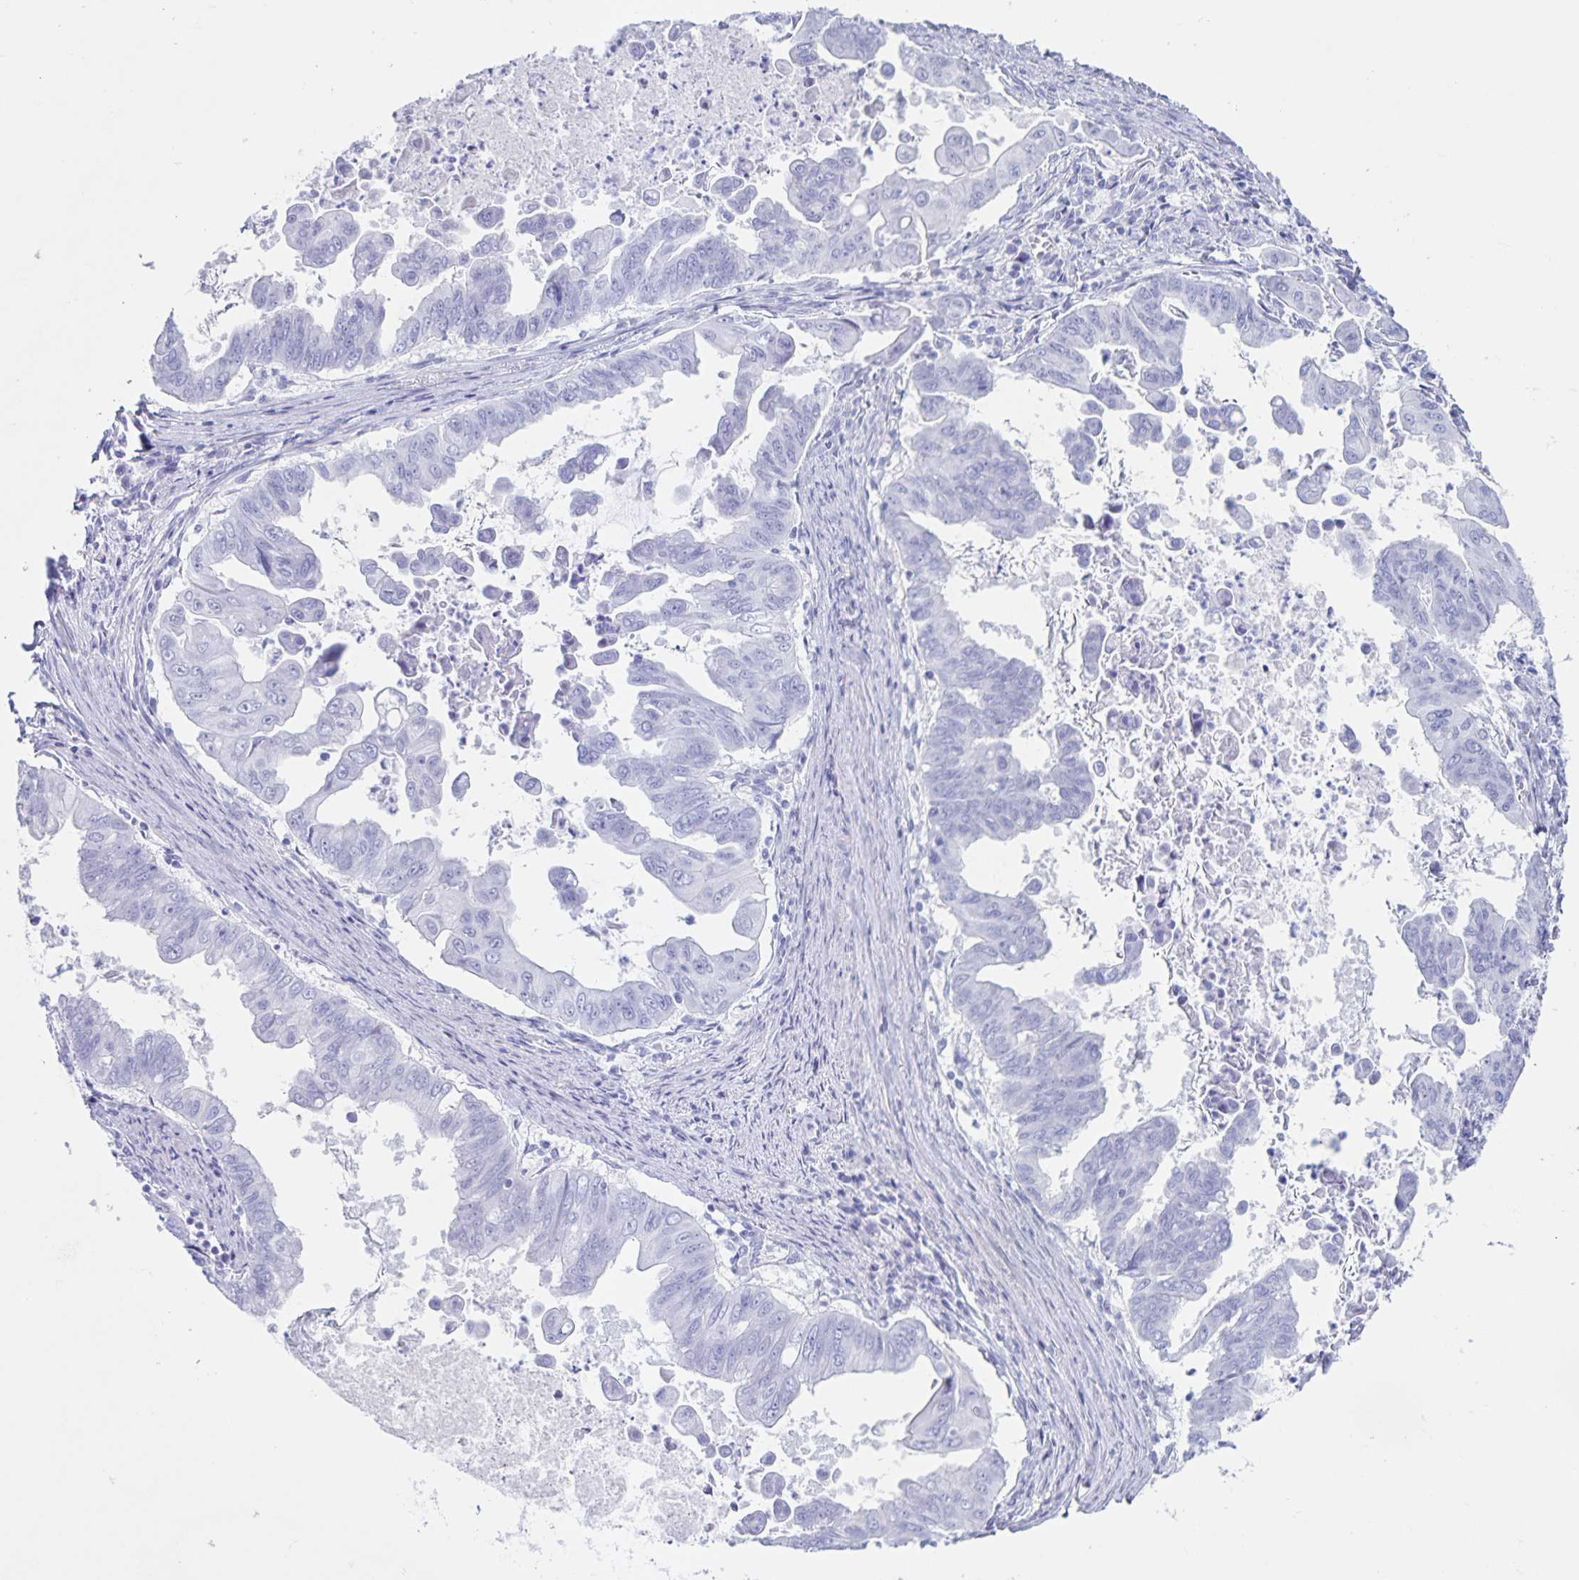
{"staining": {"intensity": "negative", "quantity": "none", "location": "none"}, "tissue": "stomach cancer", "cell_type": "Tumor cells", "image_type": "cancer", "snomed": [{"axis": "morphology", "description": "Adenocarcinoma, NOS"}, {"axis": "topography", "description": "Stomach, upper"}], "caption": "This is an IHC histopathology image of human stomach cancer. There is no staining in tumor cells.", "gene": "C12orf56", "patient": {"sex": "male", "age": 80}}